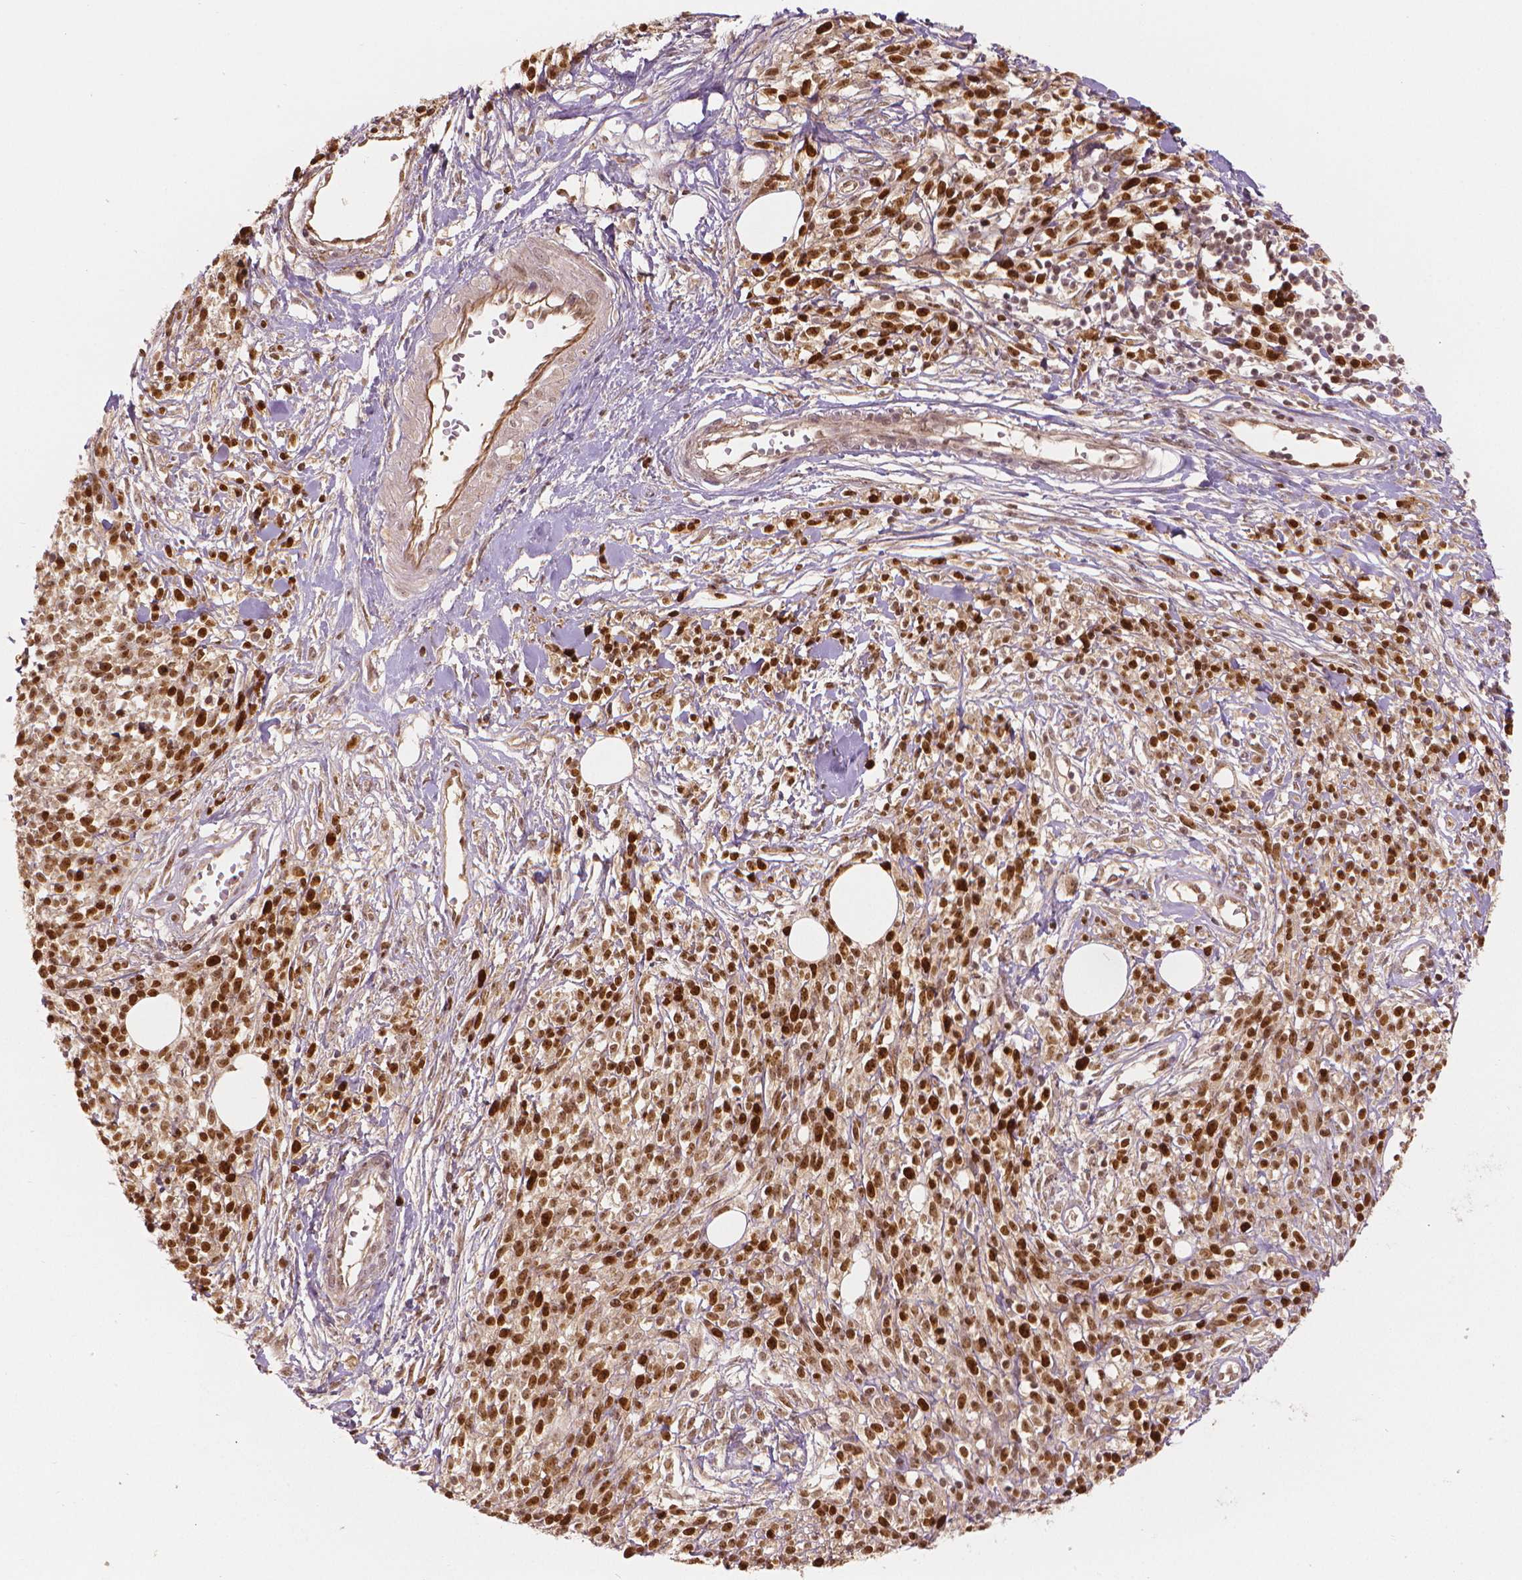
{"staining": {"intensity": "strong", "quantity": ">75%", "location": "nuclear"}, "tissue": "melanoma", "cell_type": "Tumor cells", "image_type": "cancer", "snomed": [{"axis": "morphology", "description": "Malignant melanoma, NOS"}, {"axis": "topography", "description": "Skin"}, {"axis": "topography", "description": "Skin of trunk"}], "caption": "Malignant melanoma was stained to show a protein in brown. There is high levels of strong nuclear expression in about >75% of tumor cells. (brown staining indicates protein expression, while blue staining denotes nuclei).", "gene": "NSD2", "patient": {"sex": "male", "age": 74}}